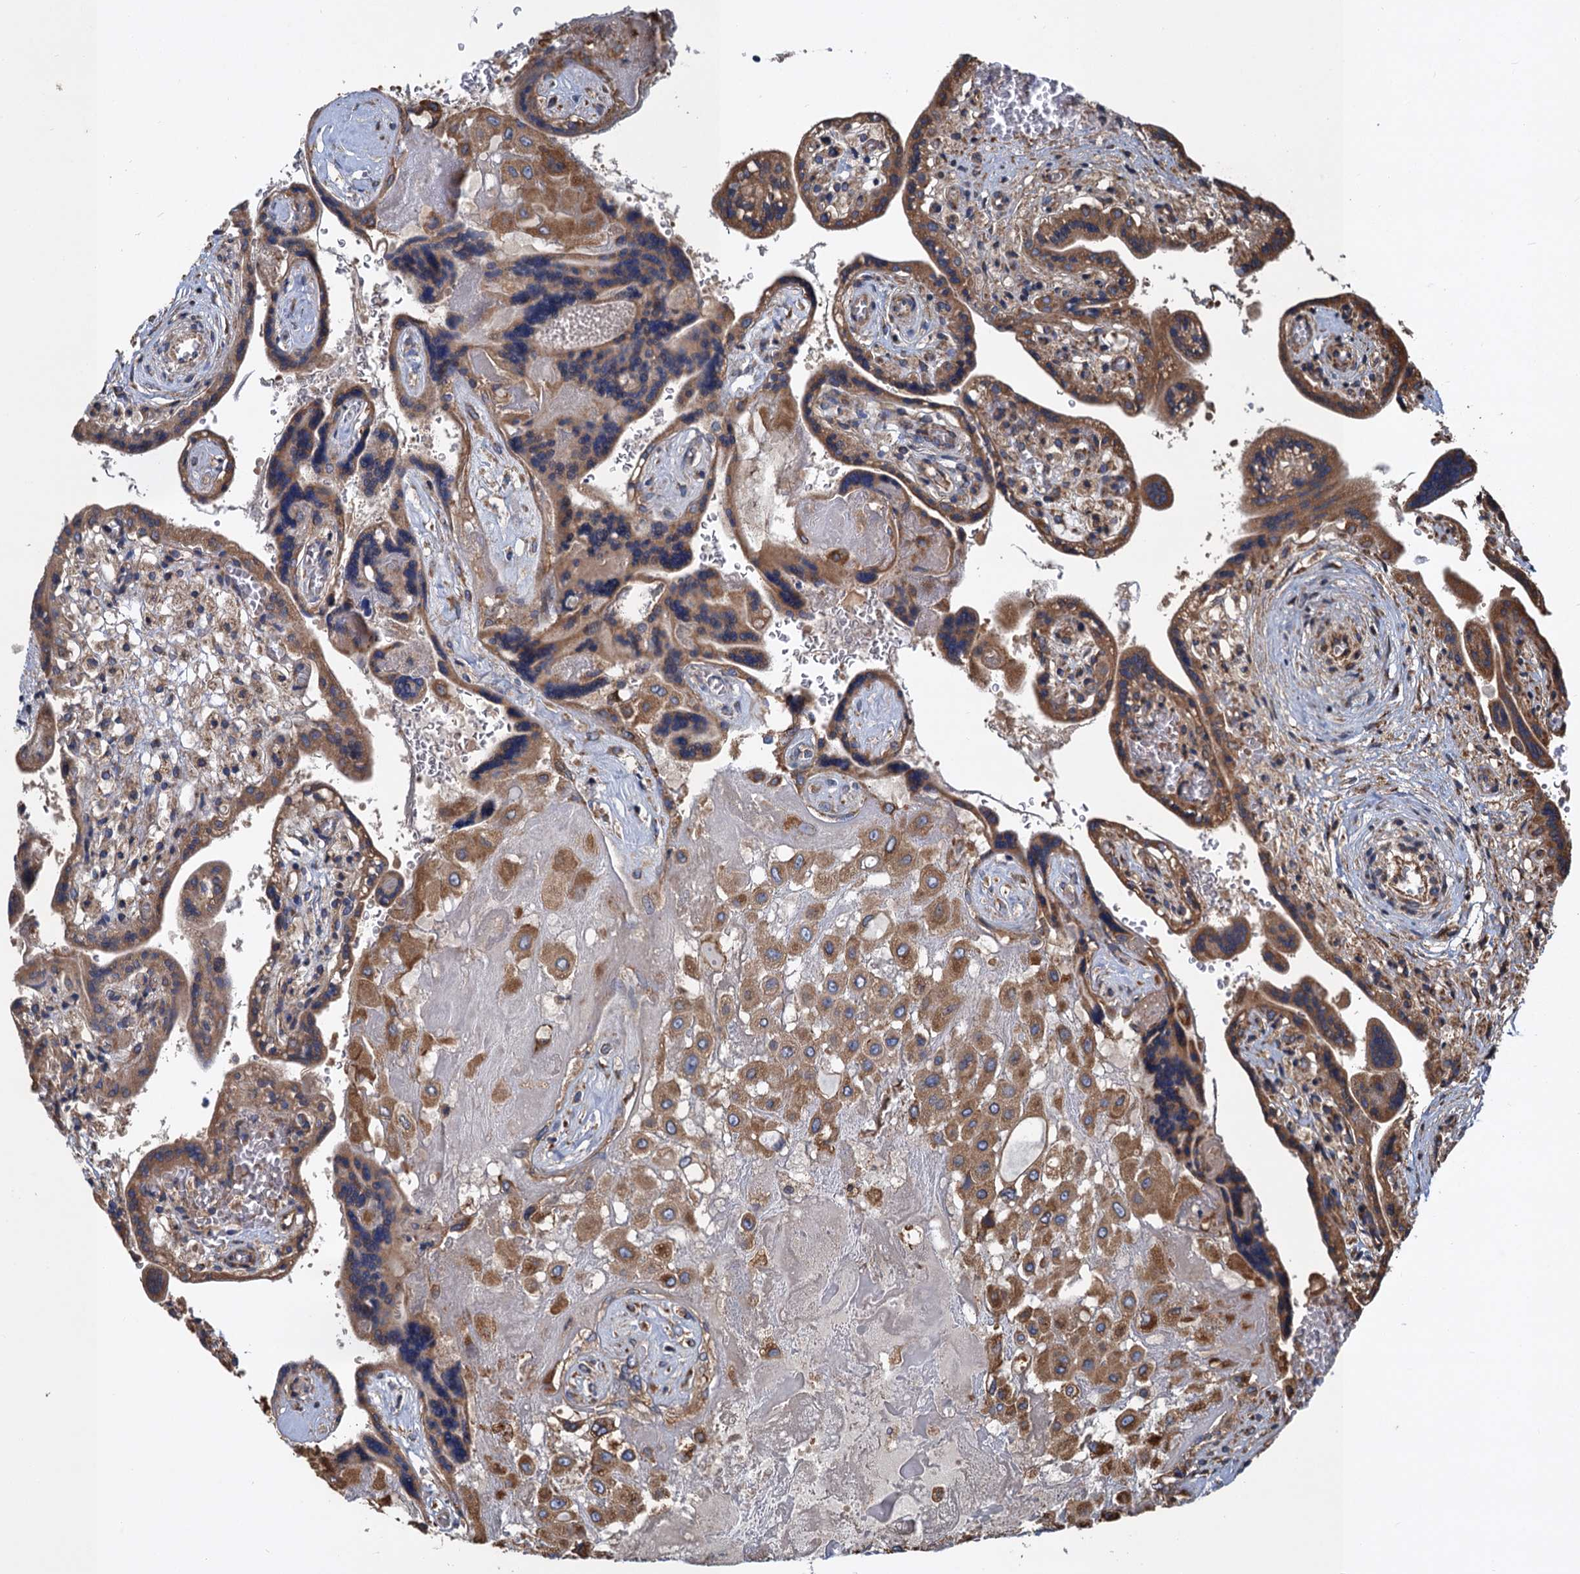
{"staining": {"intensity": "moderate", "quantity": ">75%", "location": "cytoplasmic/membranous"}, "tissue": "placenta", "cell_type": "Decidual cells", "image_type": "normal", "snomed": [{"axis": "morphology", "description": "Normal tissue, NOS"}, {"axis": "topography", "description": "Placenta"}], "caption": "Moderate cytoplasmic/membranous expression for a protein is seen in approximately >75% of decidual cells of normal placenta using immunohistochemistry (IHC).", "gene": "LINS1", "patient": {"sex": "female", "age": 37}}